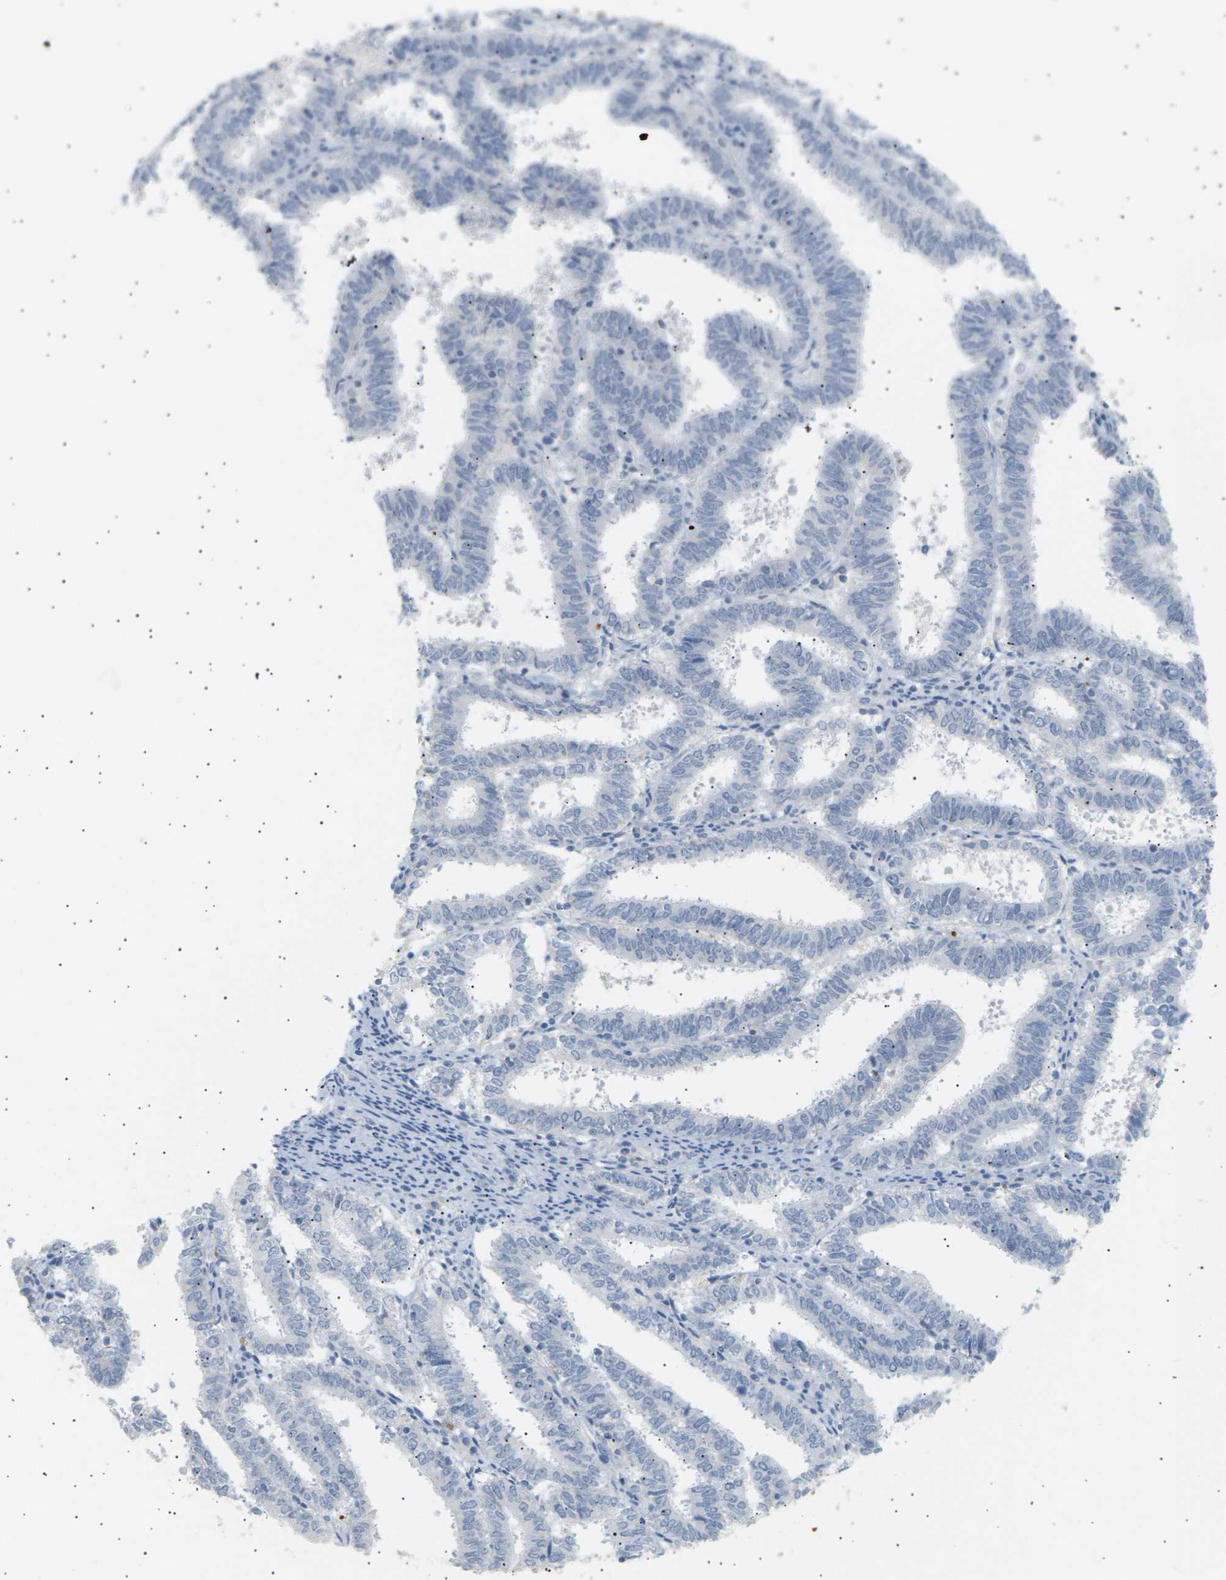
{"staining": {"intensity": "negative", "quantity": "none", "location": "none"}, "tissue": "endometrial cancer", "cell_type": "Tumor cells", "image_type": "cancer", "snomed": [{"axis": "morphology", "description": "Adenocarcinoma, NOS"}, {"axis": "topography", "description": "Uterus"}], "caption": "High power microscopy image of an IHC photomicrograph of endometrial cancer (adenocarcinoma), revealing no significant staining in tumor cells.", "gene": "CLU", "patient": {"sex": "female", "age": 83}}